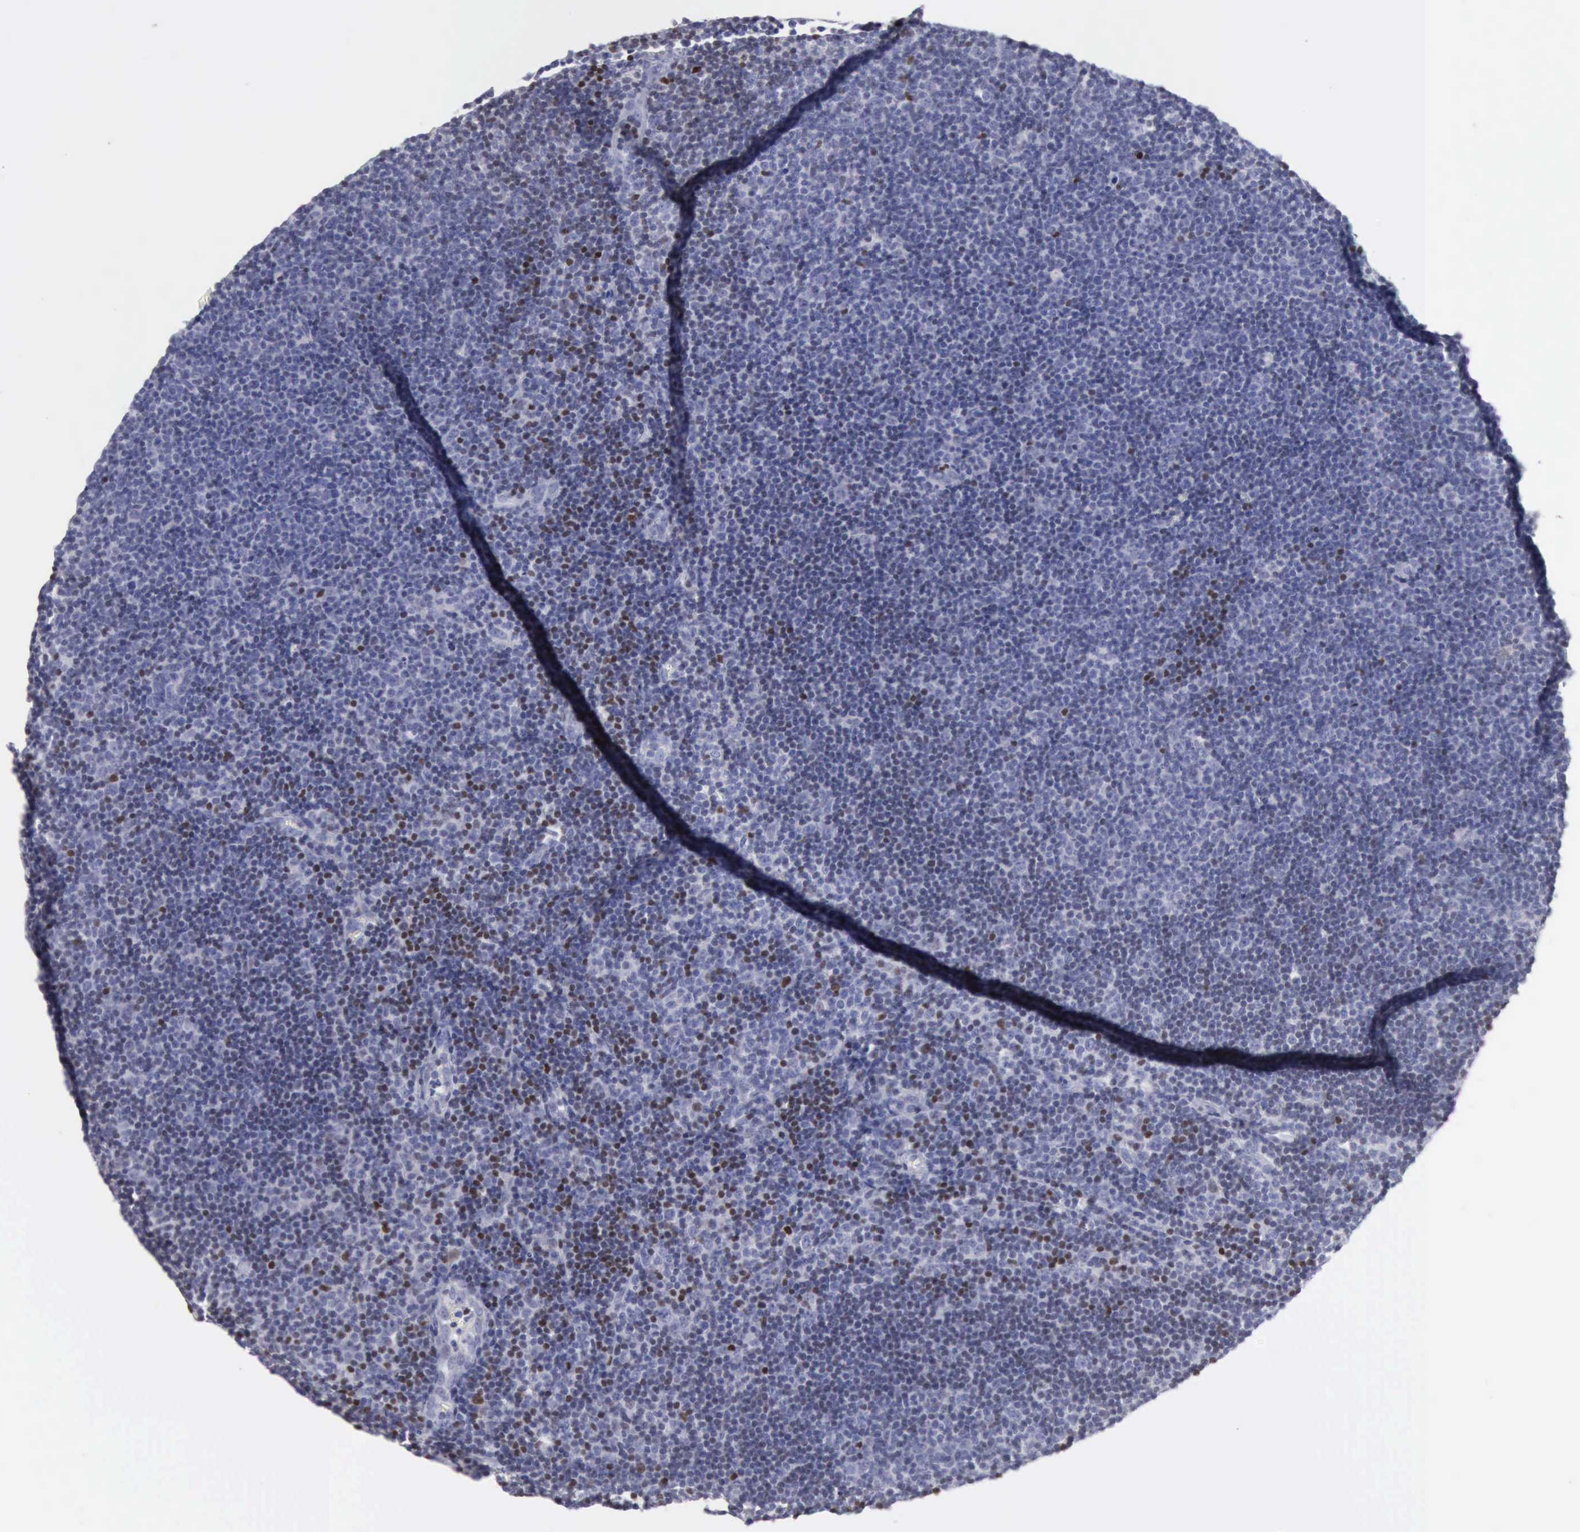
{"staining": {"intensity": "negative", "quantity": "none", "location": "none"}, "tissue": "lymphoma", "cell_type": "Tumor cells", "image_type": "cancer", "snomed": [{"axis": "morphology", "description": "Malignant lymphoma, non-Hodgkin's type, Low grade"}, {"axis": "topography", "description": "Lymph node"}], "caption": "A micrograph of malignant lymphoma, non-Hodgkin's type (low-grade) stained for a protein demonstrates no brown staining in tumor cells.", "gene": "SATB2", "patient": {"sex": "male", "age": 49}}